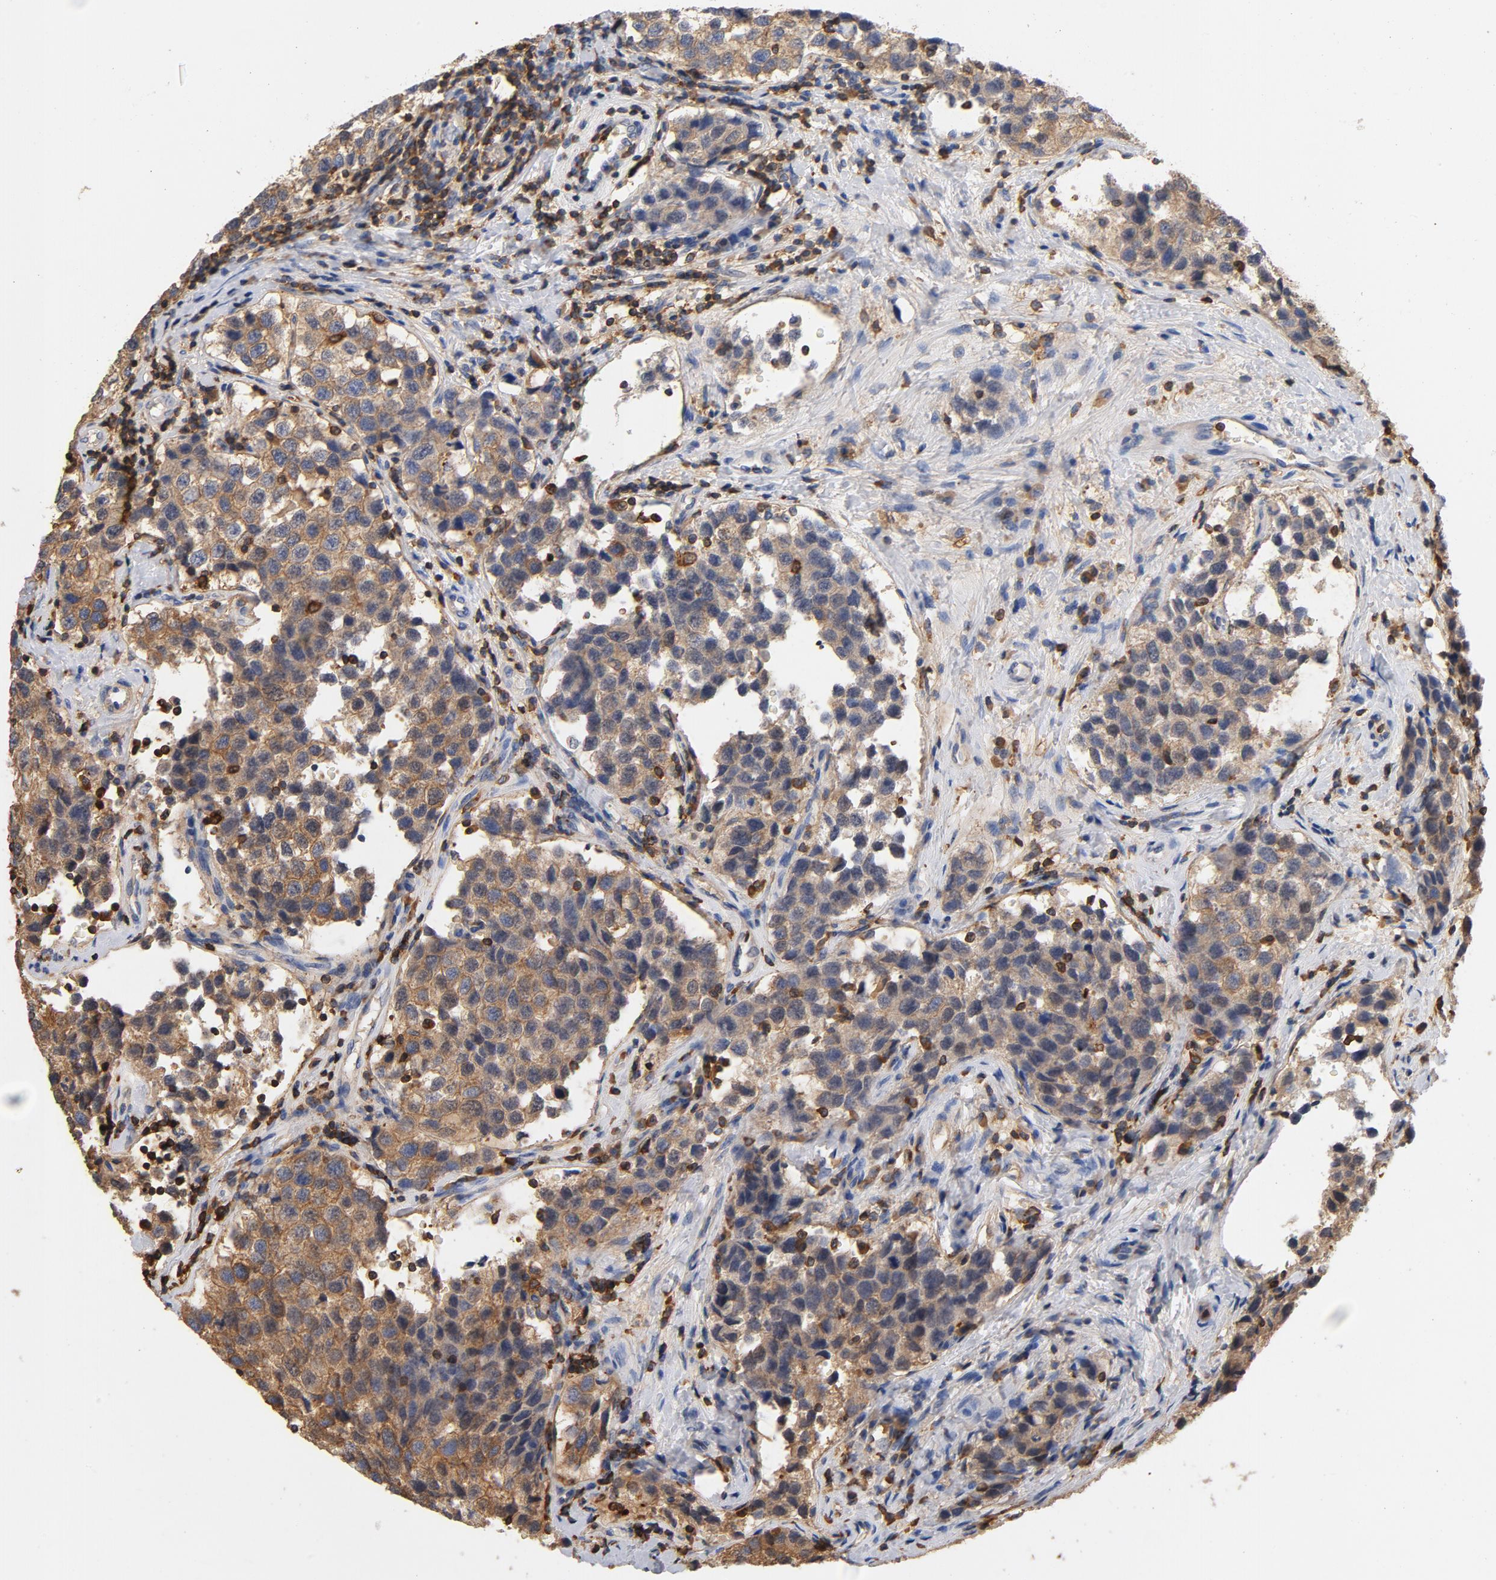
{"staining": {"intensity": "moderate", "quantity": ">75%", "location": "cytoplasmic/membranous"}, "tissue": "testis cancer", "cell_type": "Tumor cells", "image_type": "cancer", "snomed": [{"axis": "morphology", "description": "Seminoma, NOS"}, {"axis": "topography", "description": "Testis"}], "caption": "Protein staining of testis seminoma tissue exhibits moderate cytoplasmic/membranous positivity in about >75% of tumor cells.", "gene": "EZR", "patient": {"sex": "male", "age": 39}}